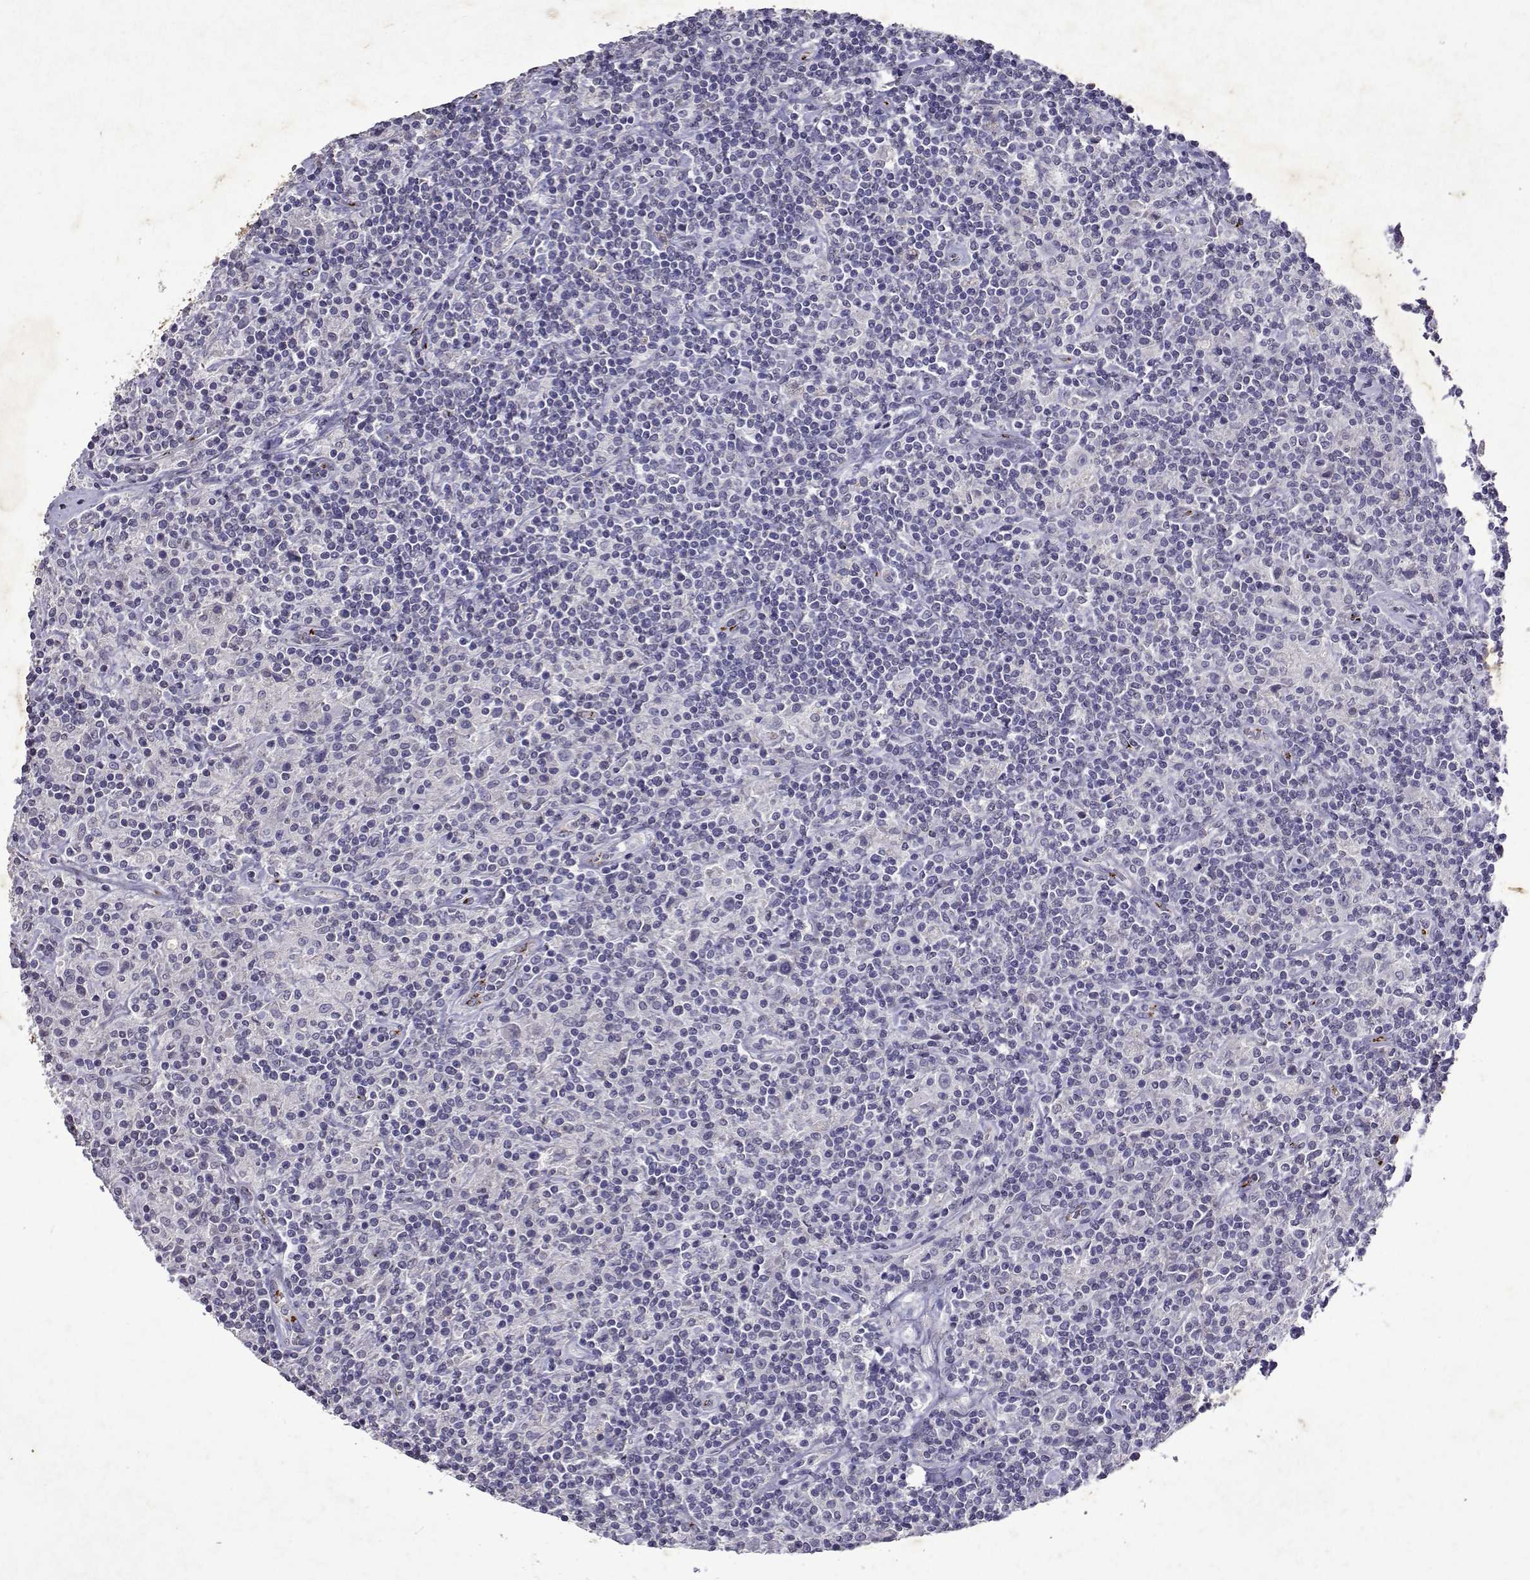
{"staining": {"intensity": "negative", "quantity": "none", "location": "none"}, "tissue": "lymphoma", "cell_type": "Tumor cells", "image_type": "cancer", "snomed": [{"axis": "morphology", "description": "Hodgkin's disease, NOS"}, {"axis": "topography", "description": "Lymph node"}], "caption": "Tumor cells show no significant staining in Hodgkin's disease.", "gene": "DUSP28", "patient": {"sex": "male", "age": 70}}